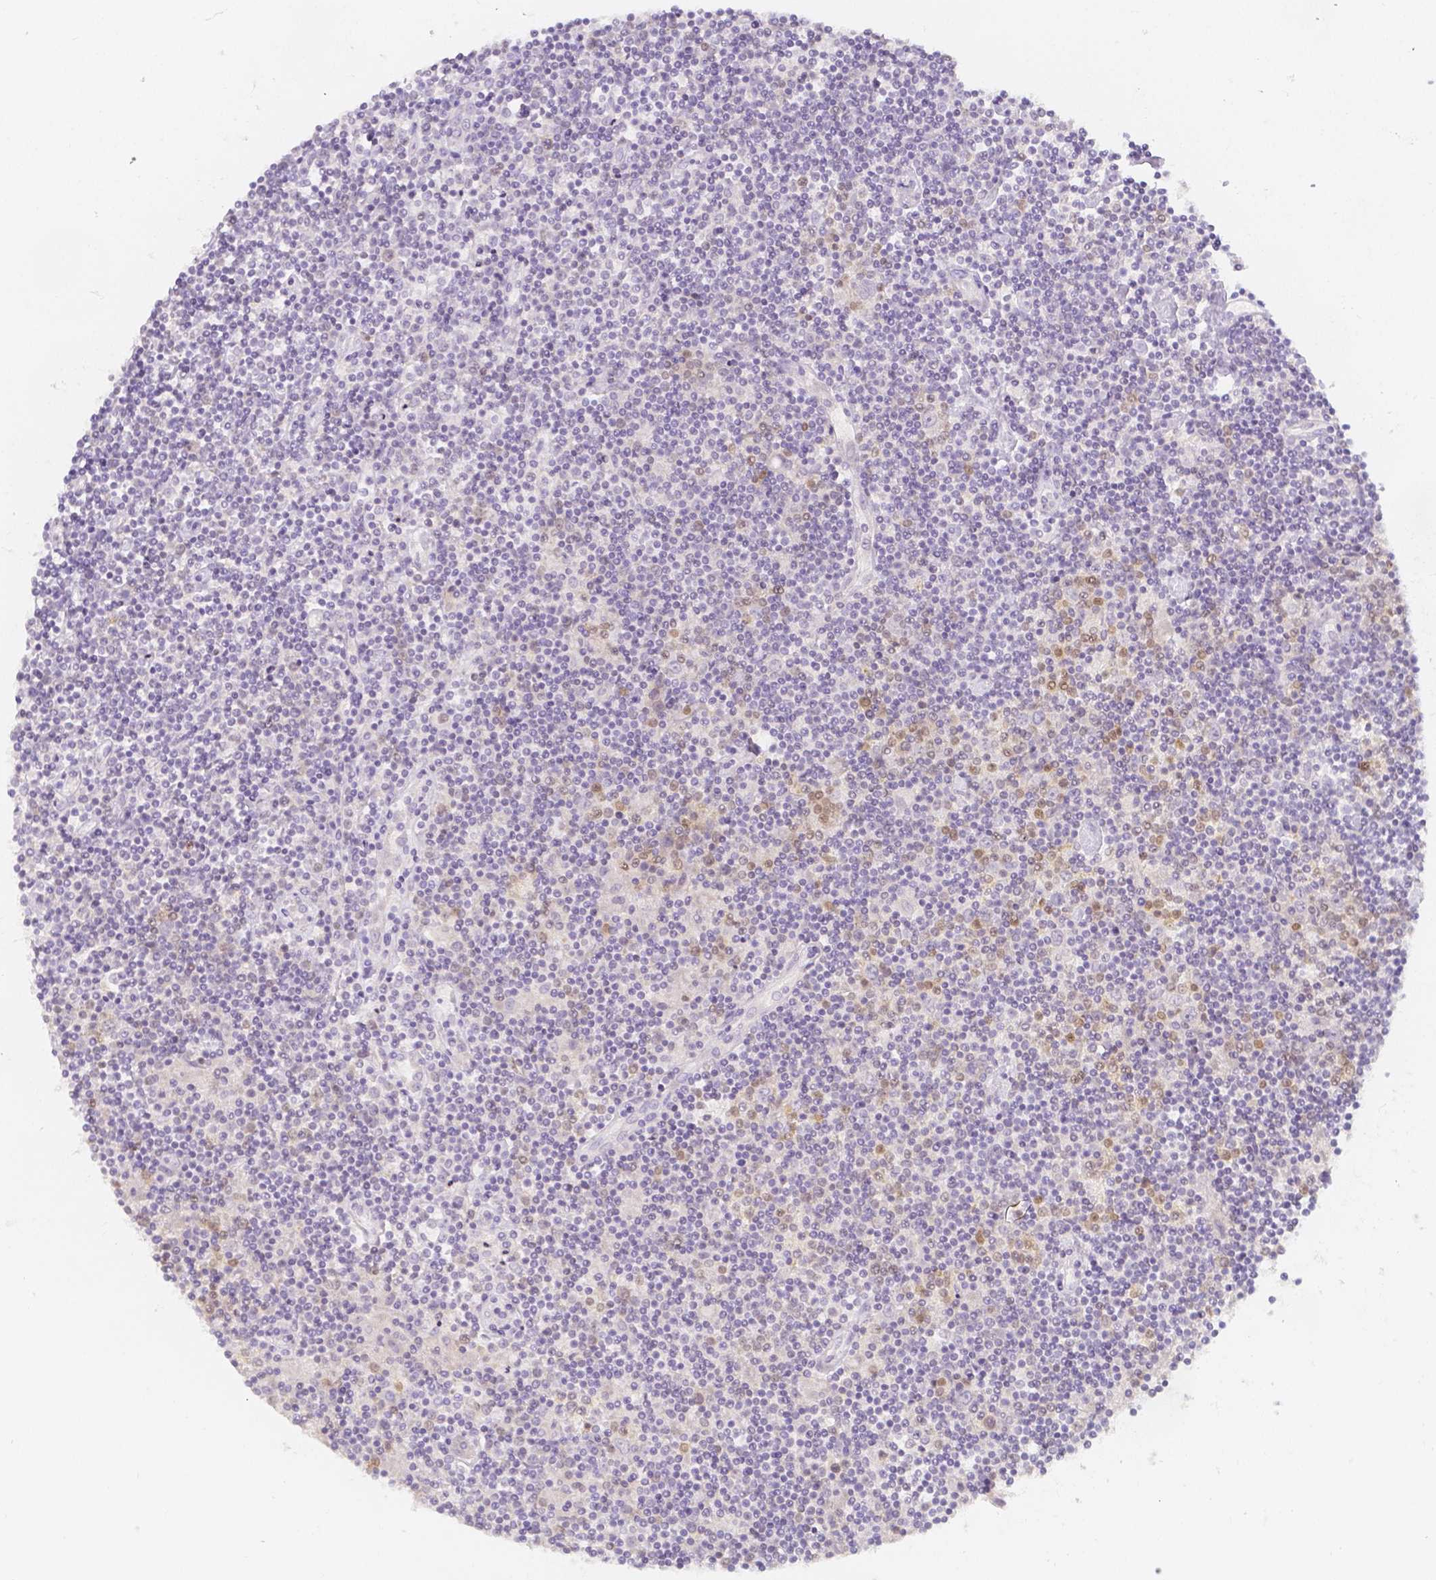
{"staining": {"intensity": "negative", "quantity": "none", "location": "none"}, "tissue": "lymphoma", "cell_type": "Tumor cells", "image_type": "cancer", "snomed": [{"axis": "morphology", "description": "Hodgkin's disease, NOS"}, {"axis": "topography", "description": "Lymph node"}], "caption": "Immunohistochemistry (IHC) of Hodgkin's disease reveals no positivity in tumor cells.", "gene": "BATF", "patient": {"sex": "male", "age": 40}}